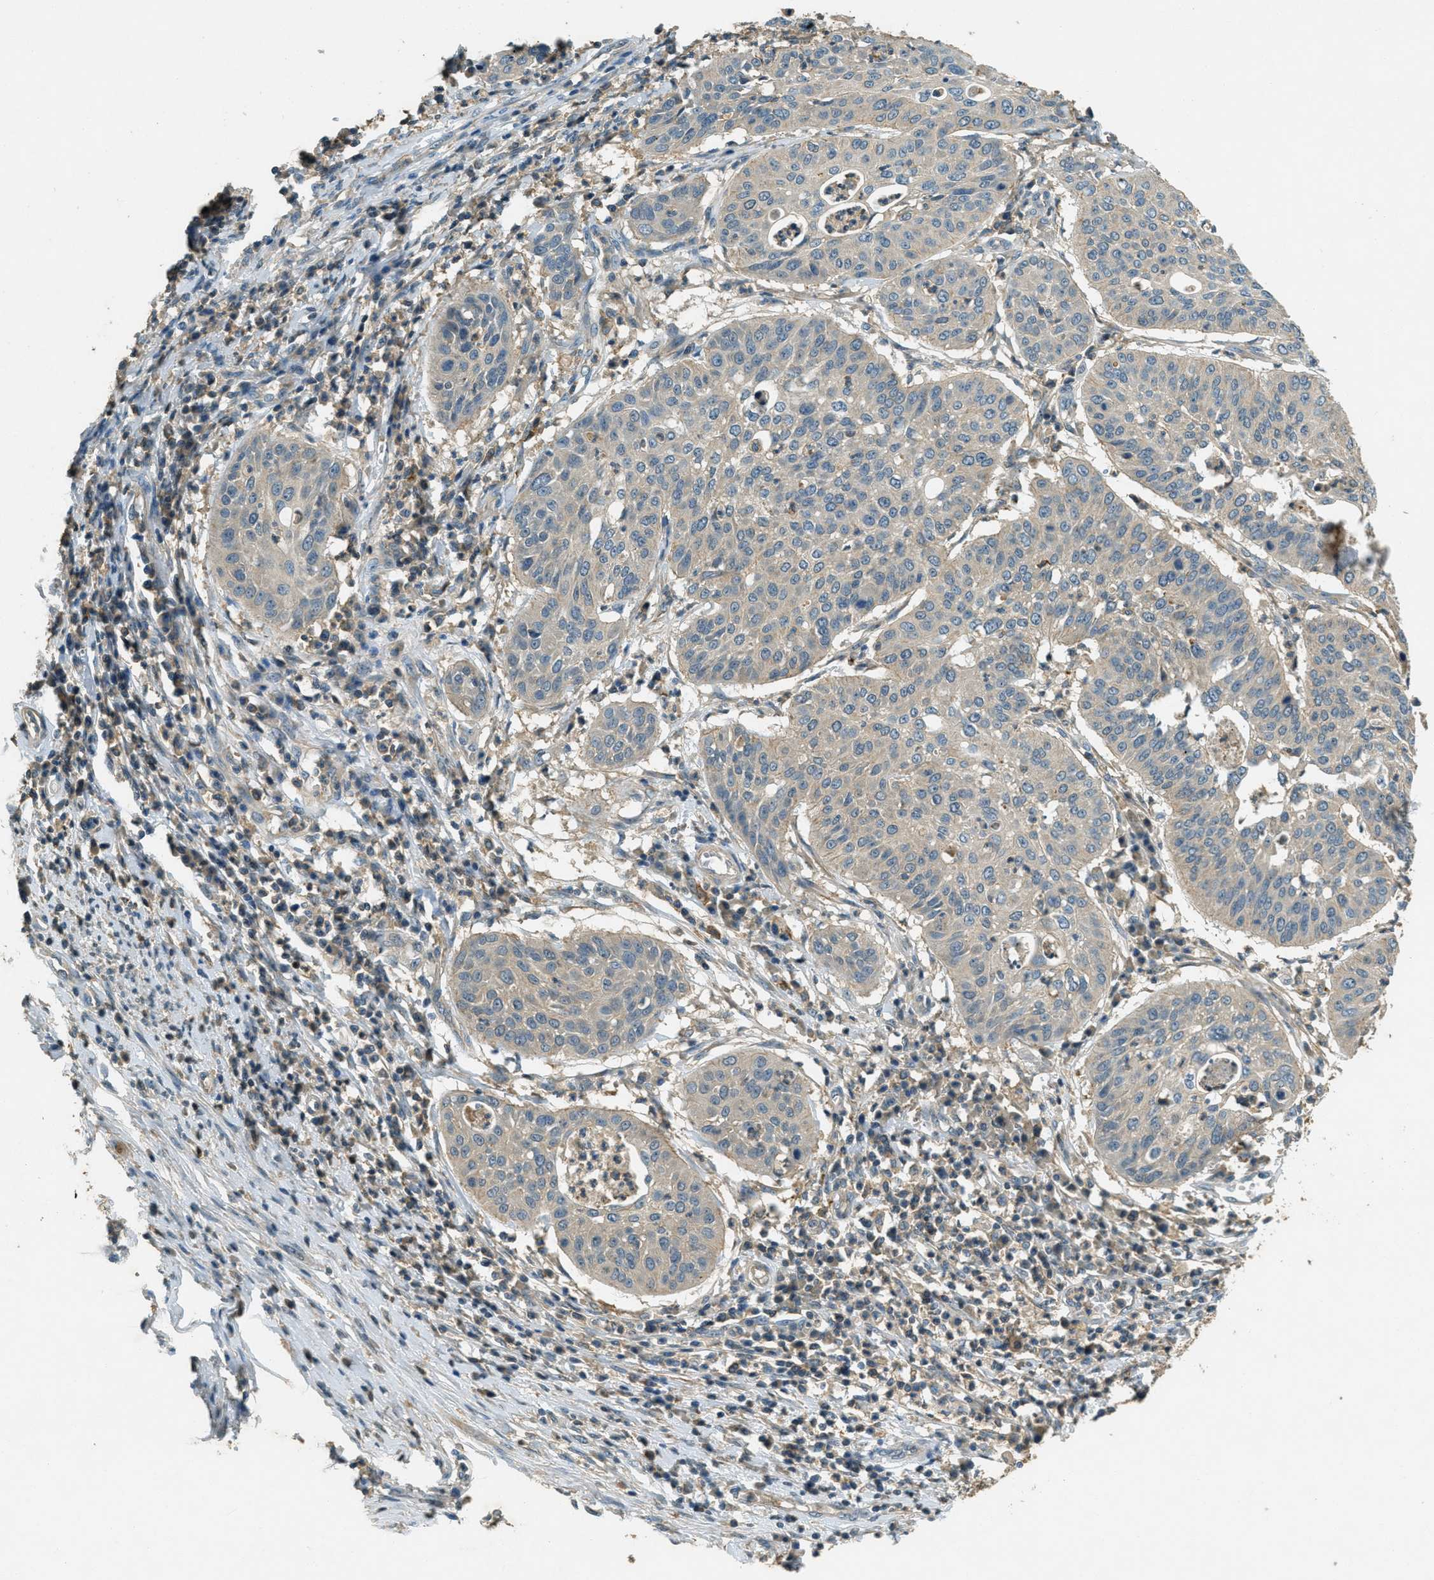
{"staining": {"intensity": "negative", "quantity": "none", "location": "none"}, "tissue": "cervical cancer", "cell_type": "Tumor cells", "image_type": "cancer", "snomed": [{"axis": "morphology", "description": "Normal tissue, NOS"}, {"axis": "morphology", "description": "Squamous cell carcinoma, NOS"}, {"axis": "topography", "description": "Cervix"}], "caption": "High power microscopy photomicrograph of an immunohistochemistry image of cervical cancer, revealing no significant staining in tumor cells.", "gene": "NUDT4", "patient": {"sex": "female", "age": 39}}